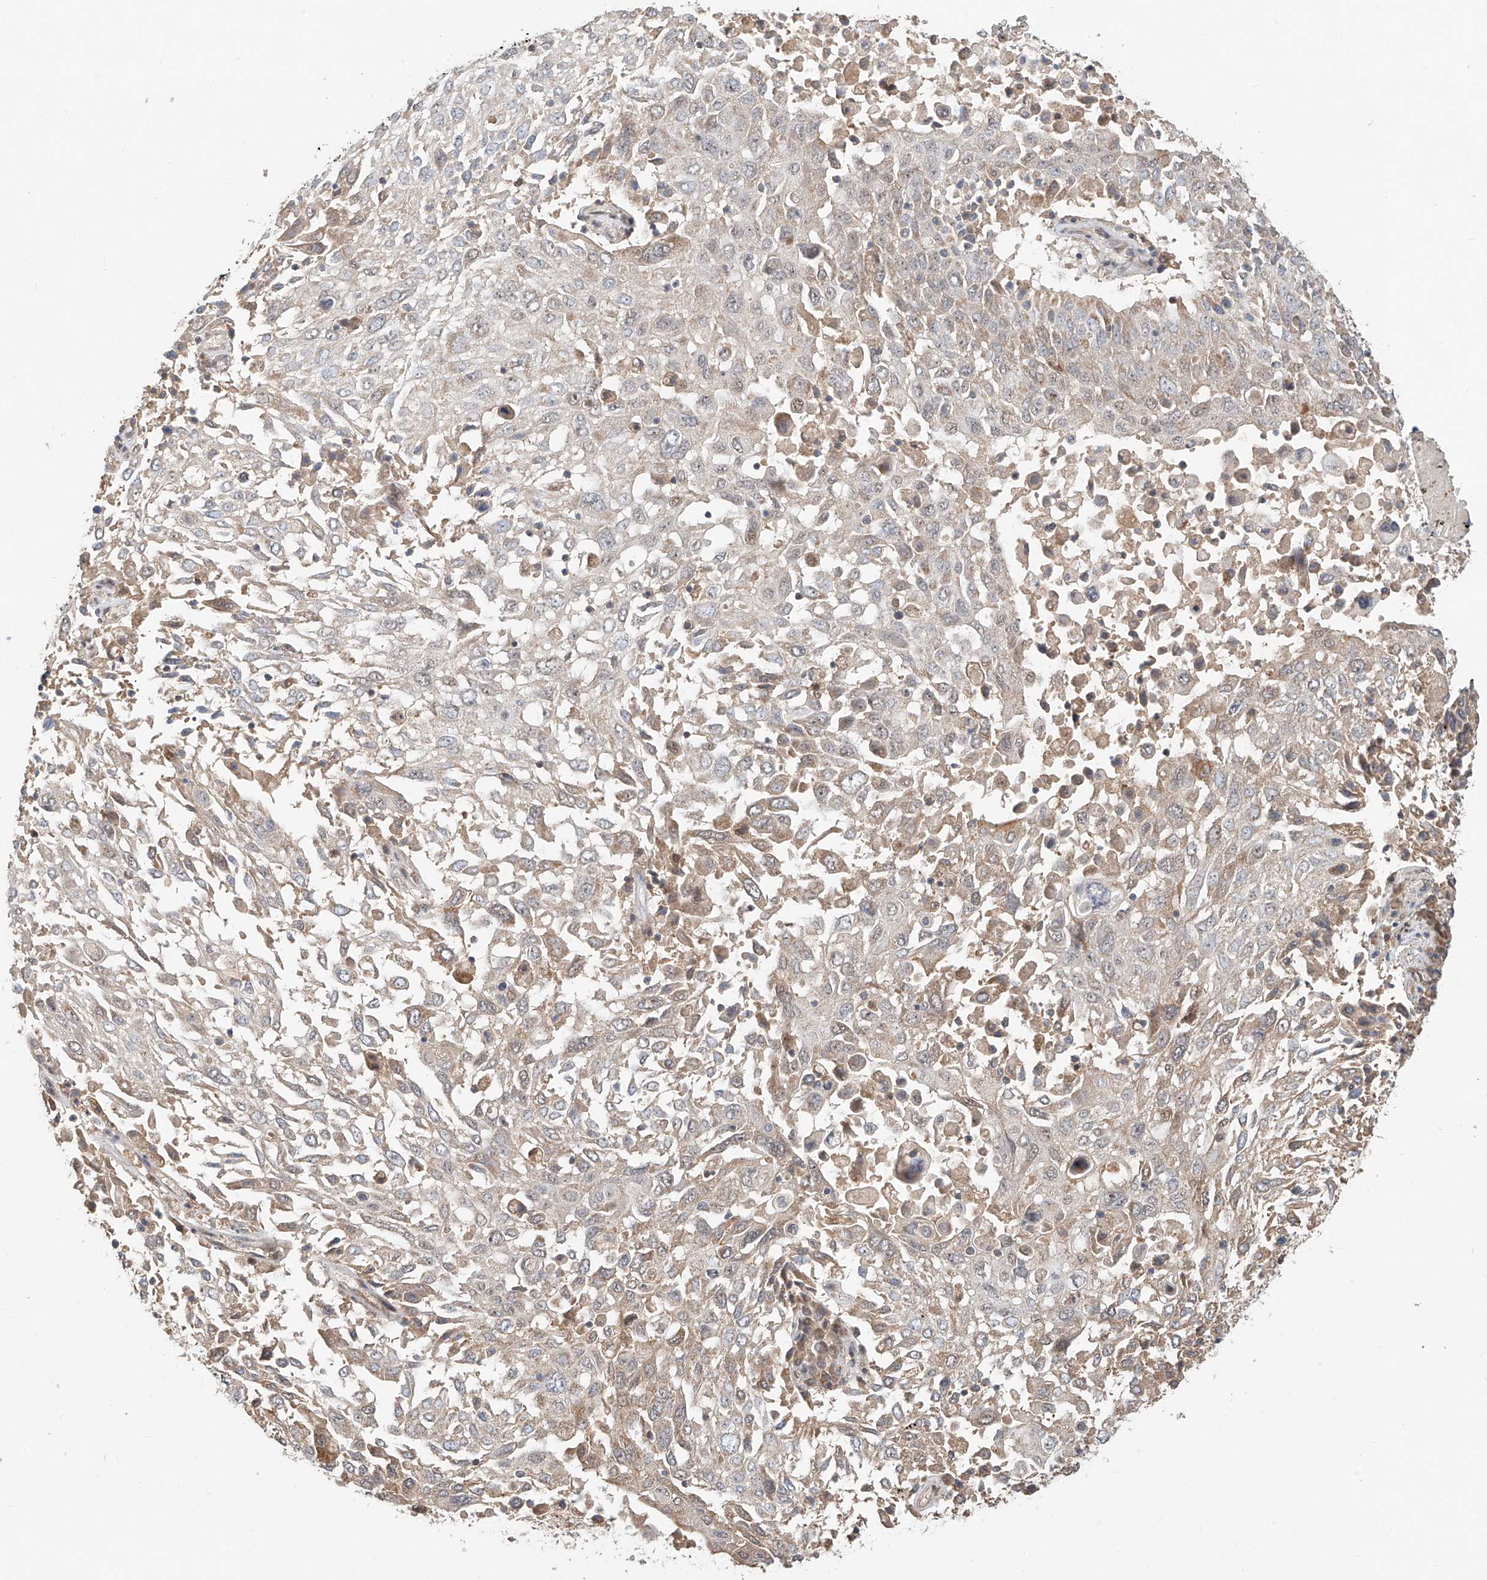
{"staining": {"intensity": "weak", "quantity": "<25%", "location": "cytoplasmic/membranous"}, "tissue": "lung cancer", "cell_type": "Tumor cells", "image_type": "cancer", "snomed": [{"axis": "morphology", "description": "Squamous cell carcinoma, NOS"}, {"axis": "topography", "description": "Lung"}], "caption": "This is an IHC photomicrograph of lung squamous cell carcinoma. There is no staining in tumor cells.", "gene": "TMEM61", "patient": {"sex": "male", "age": 65}}